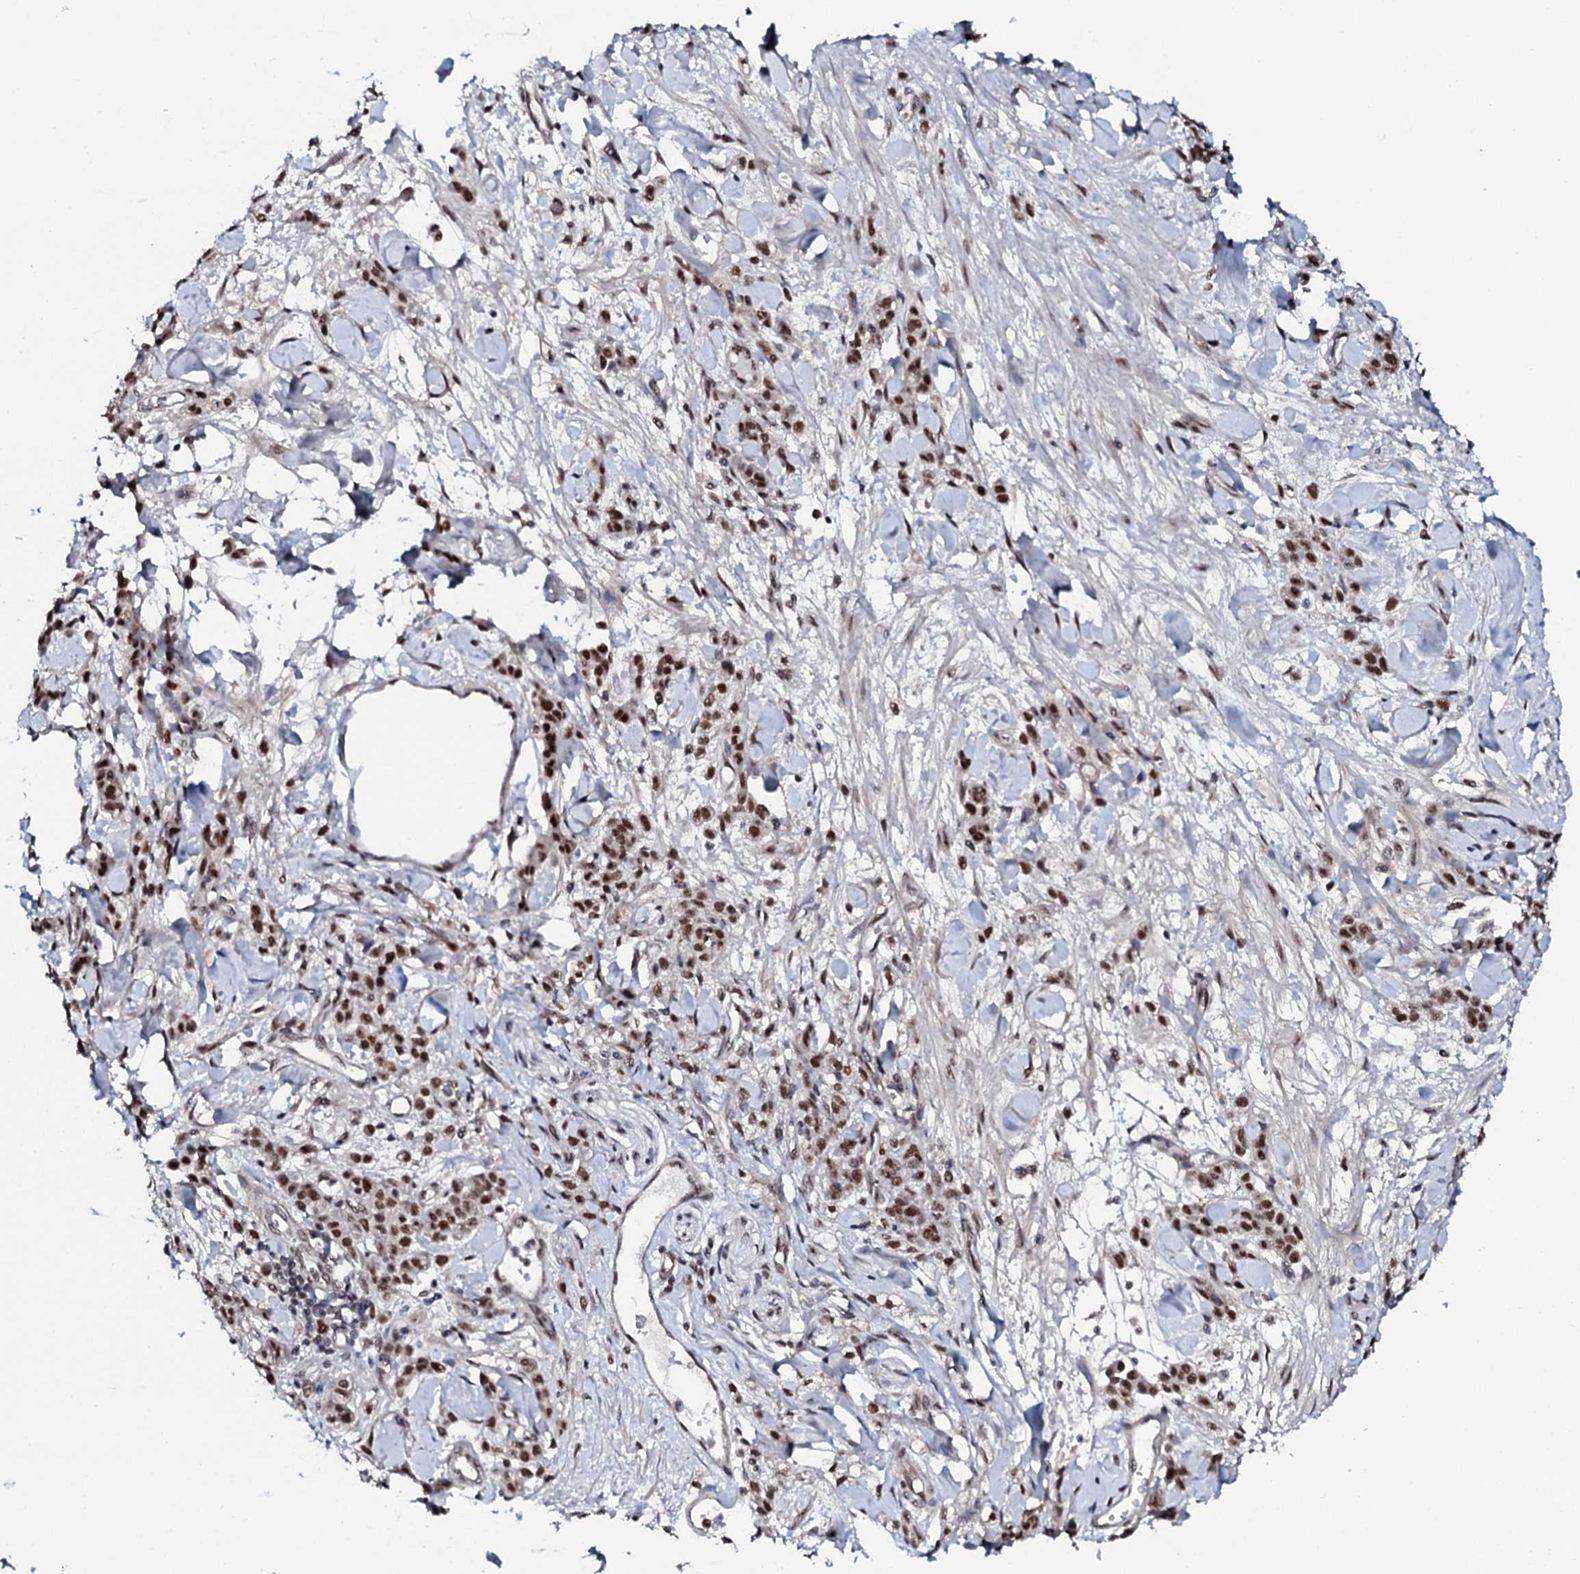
{"staining": {"intensity": "moderate", "quantity": ">75%", "location": "nuclear"}, "tissue": "stomach cancer", "cell_type": "Tumor cells", "image_type": "cancer", "snomed": [{"axis": "morphology", "description": "Normal tissue, NOS"}, {"axis": "morphology", "description": "Adenocarcinoma, NOS"}, {"axis": "topography", "description": "Stomach"}], "caption": "Adenocarcinoma (stomach) stained for a protein (brown) reveals moderate nuclear positive staining in approximately >75% of tumor cells.", "gene": "PRPF18", "patient": {"sex": "male", "age": 82}}